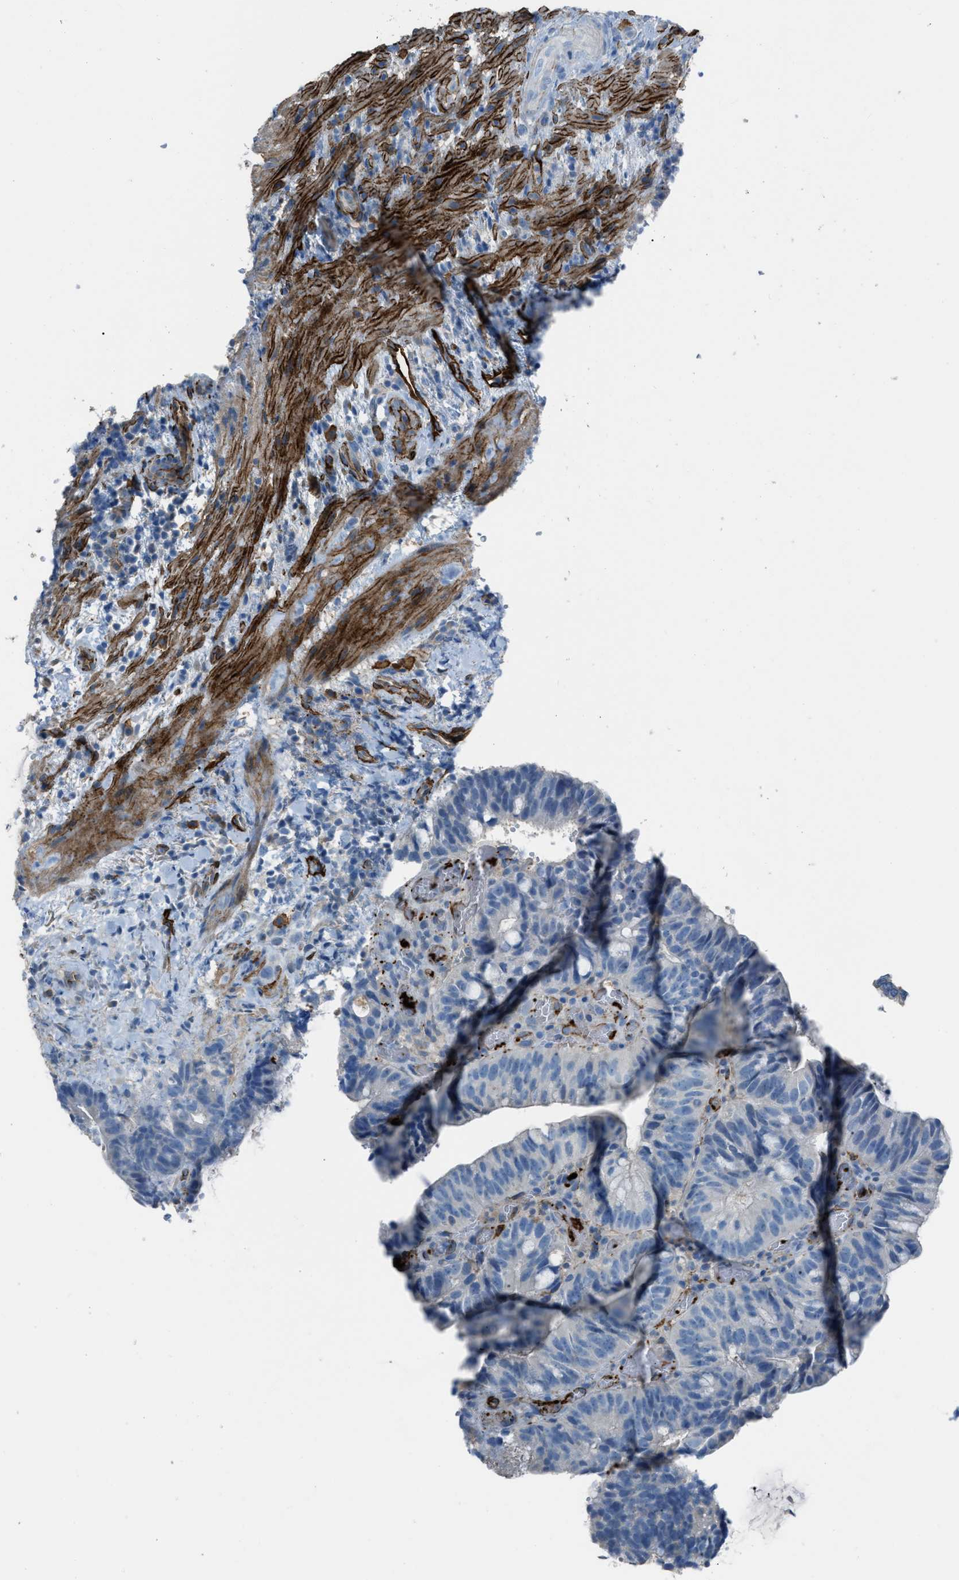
{"staining": {"intensity": "negative", "quantity": "none", "location": "none"}, "tissue": "colorectal cancer", "cell_type": "Tumor cells", "image_type": "cancer", "snomed": [{"axis": "morphology", "description": "Adenocarcinoma, NOS"}, {"axis": "topography", "description": "Colon"}], "caption": "A micrograph of colorectal cancer stained for a protein exhibits no brown staining in tumor cells.", "gene": "SLC22A15", "patient": {"sex": "female", "age": 66}}